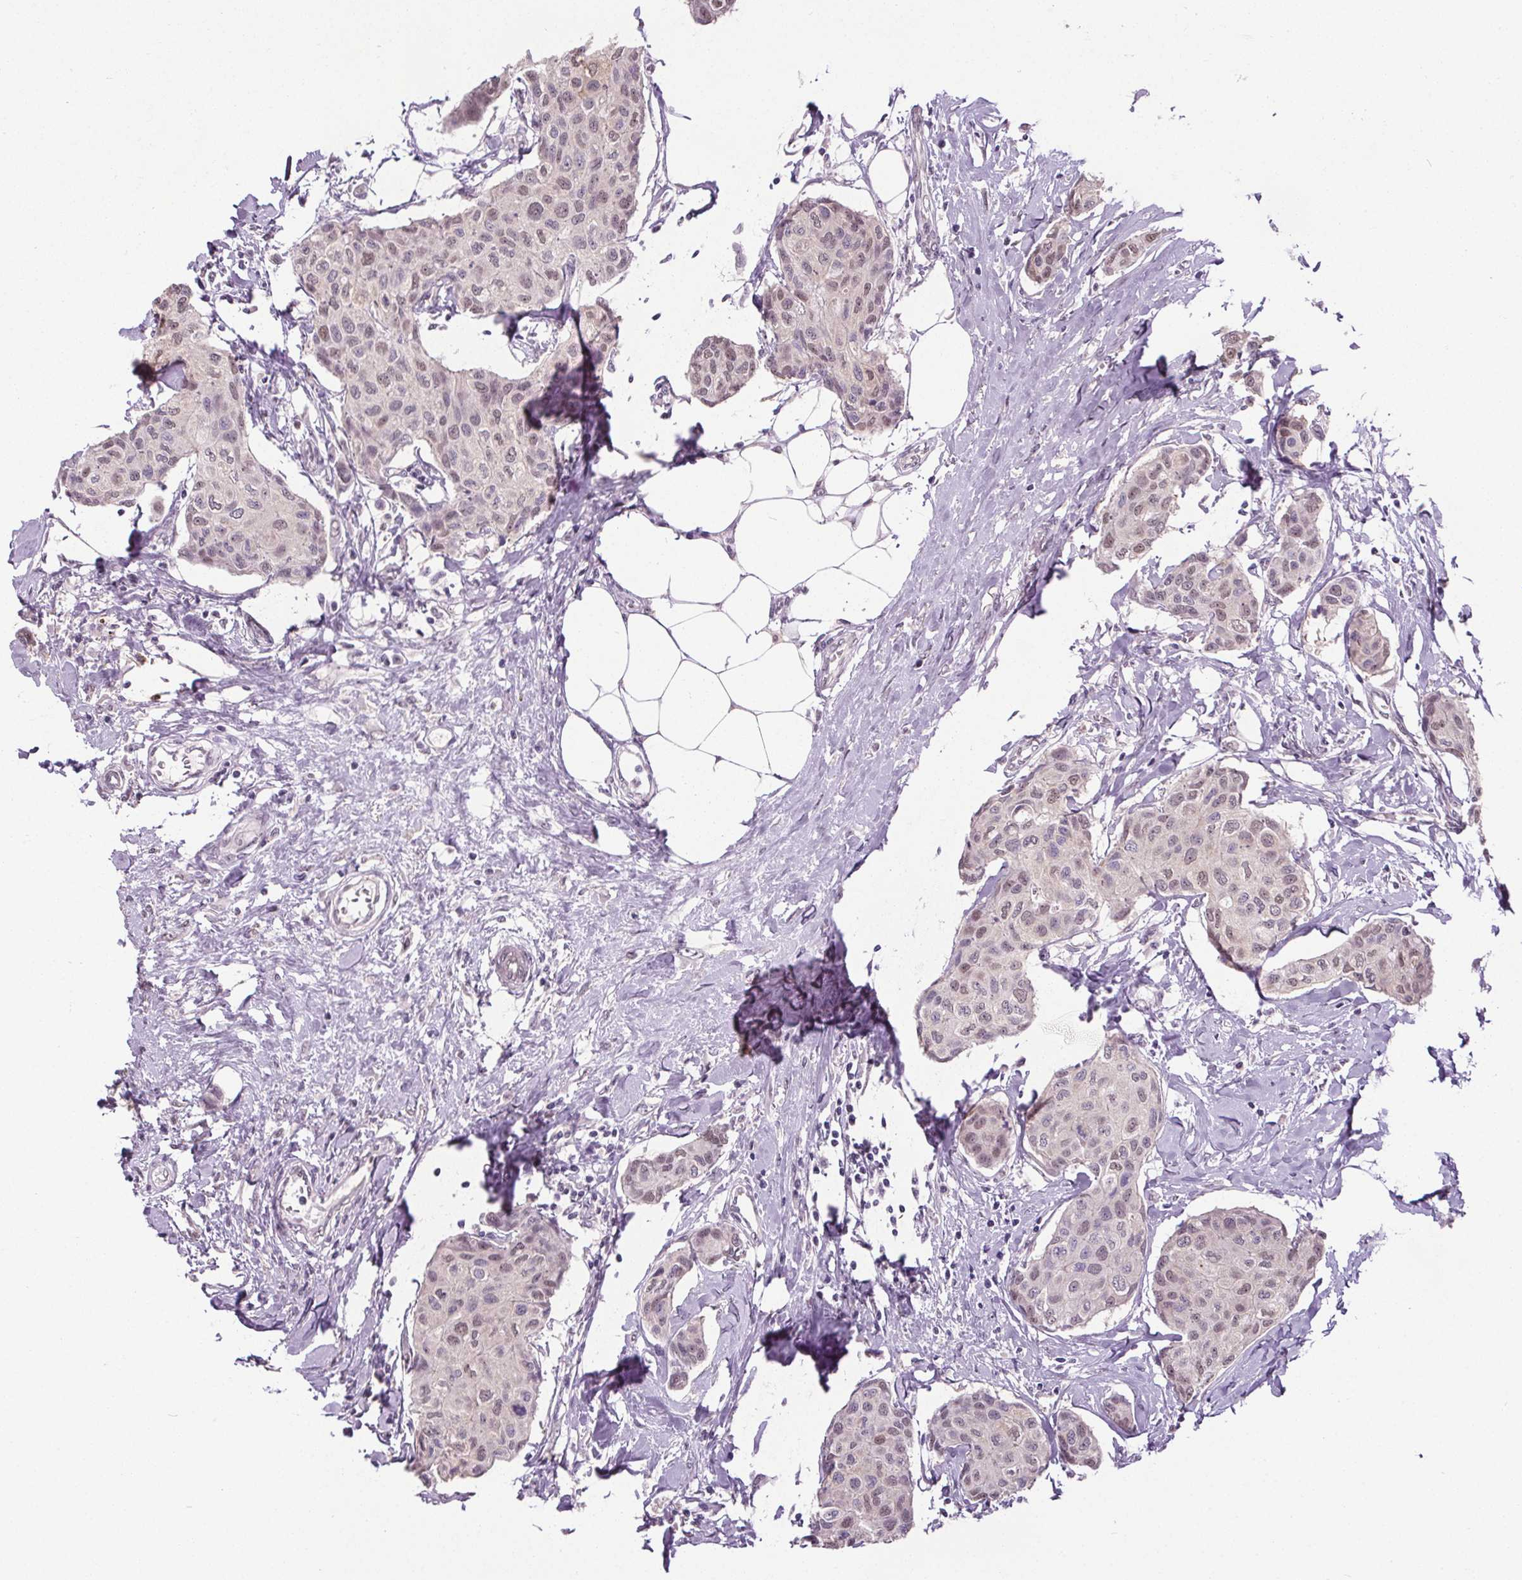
{"staining": {"intensity": "weak", "quantity": "<25%", "location": "nuclear"}, "tissue": "breast cancer", "cell_type": "Tumor cells", "image_type": "cancer", "snomed": [{"axis": "morphology", "description": "Duct carcinoma"}, {"axis": "topography", "description": "Breast"}], "caption": "There is no significant expression in tumor cells of breast cancer.", "gene": "SLC2A9", "patient": {"sex": "female", "age": 80}}